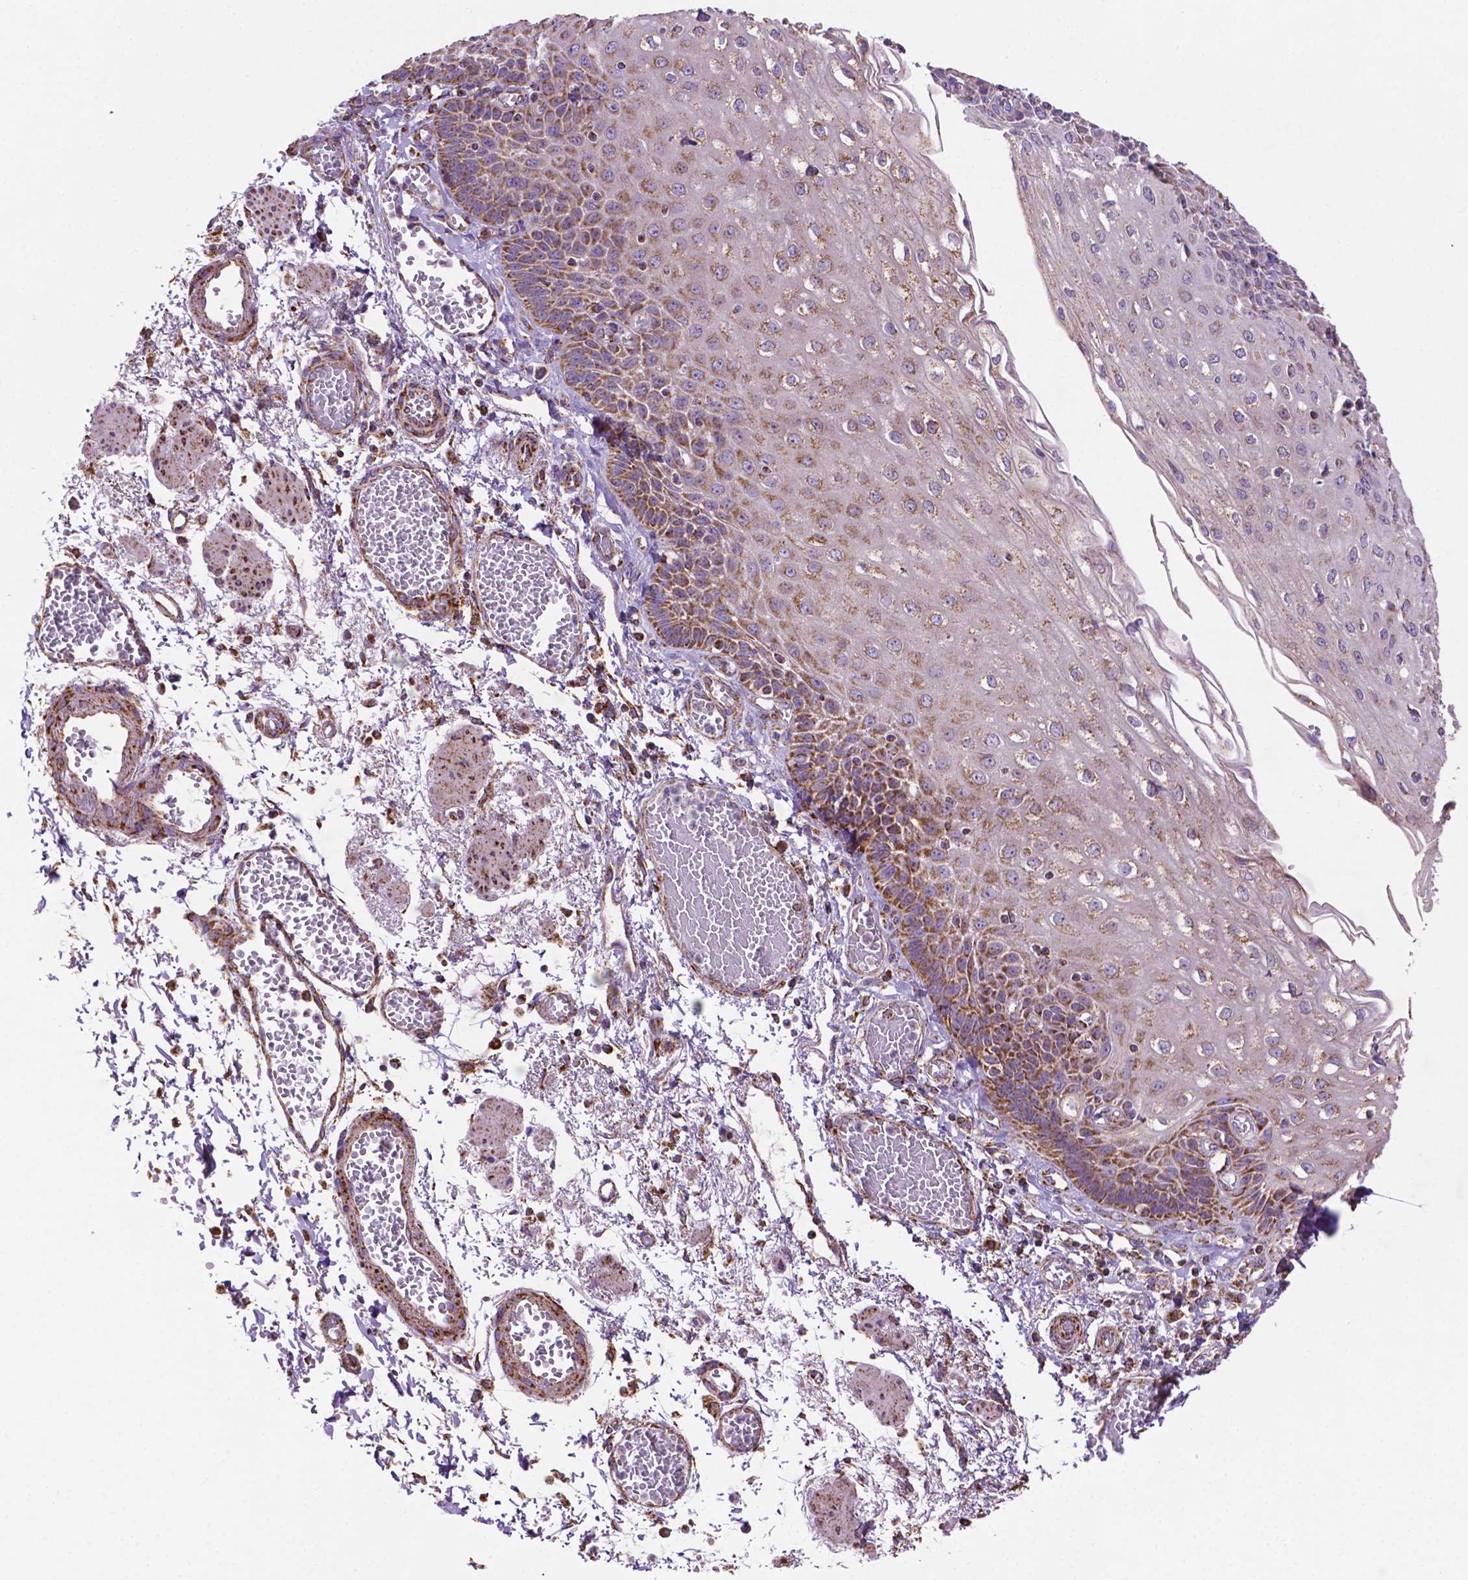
{"staining": {"intensity": "moderate", "quantity": ">75%", "location": "cytoplasmic/membranous"}, "tissue": "esophagus", "cell_type": "Squamous epithelial cells", "image_type": "normal", "snomed": [{"axis": "morphology", "description": "Normal tissue, NOS"}, {"axis": "morphology", "description": "Adenocarcinoma, NOS"}, {"axis": "topography", "description": "Esophagus"}], "caption": "Immunohistochemistry (IHC) (DAB (3,3'-diaminobenzidine)) staining of benign human esophagus exhibits moderate cytoplasmic/membranous protein staining in approximately >75% of squamous epithelial cells.", "gene": "ILVBL", "patient": {"sex": "male", "age": 81}}